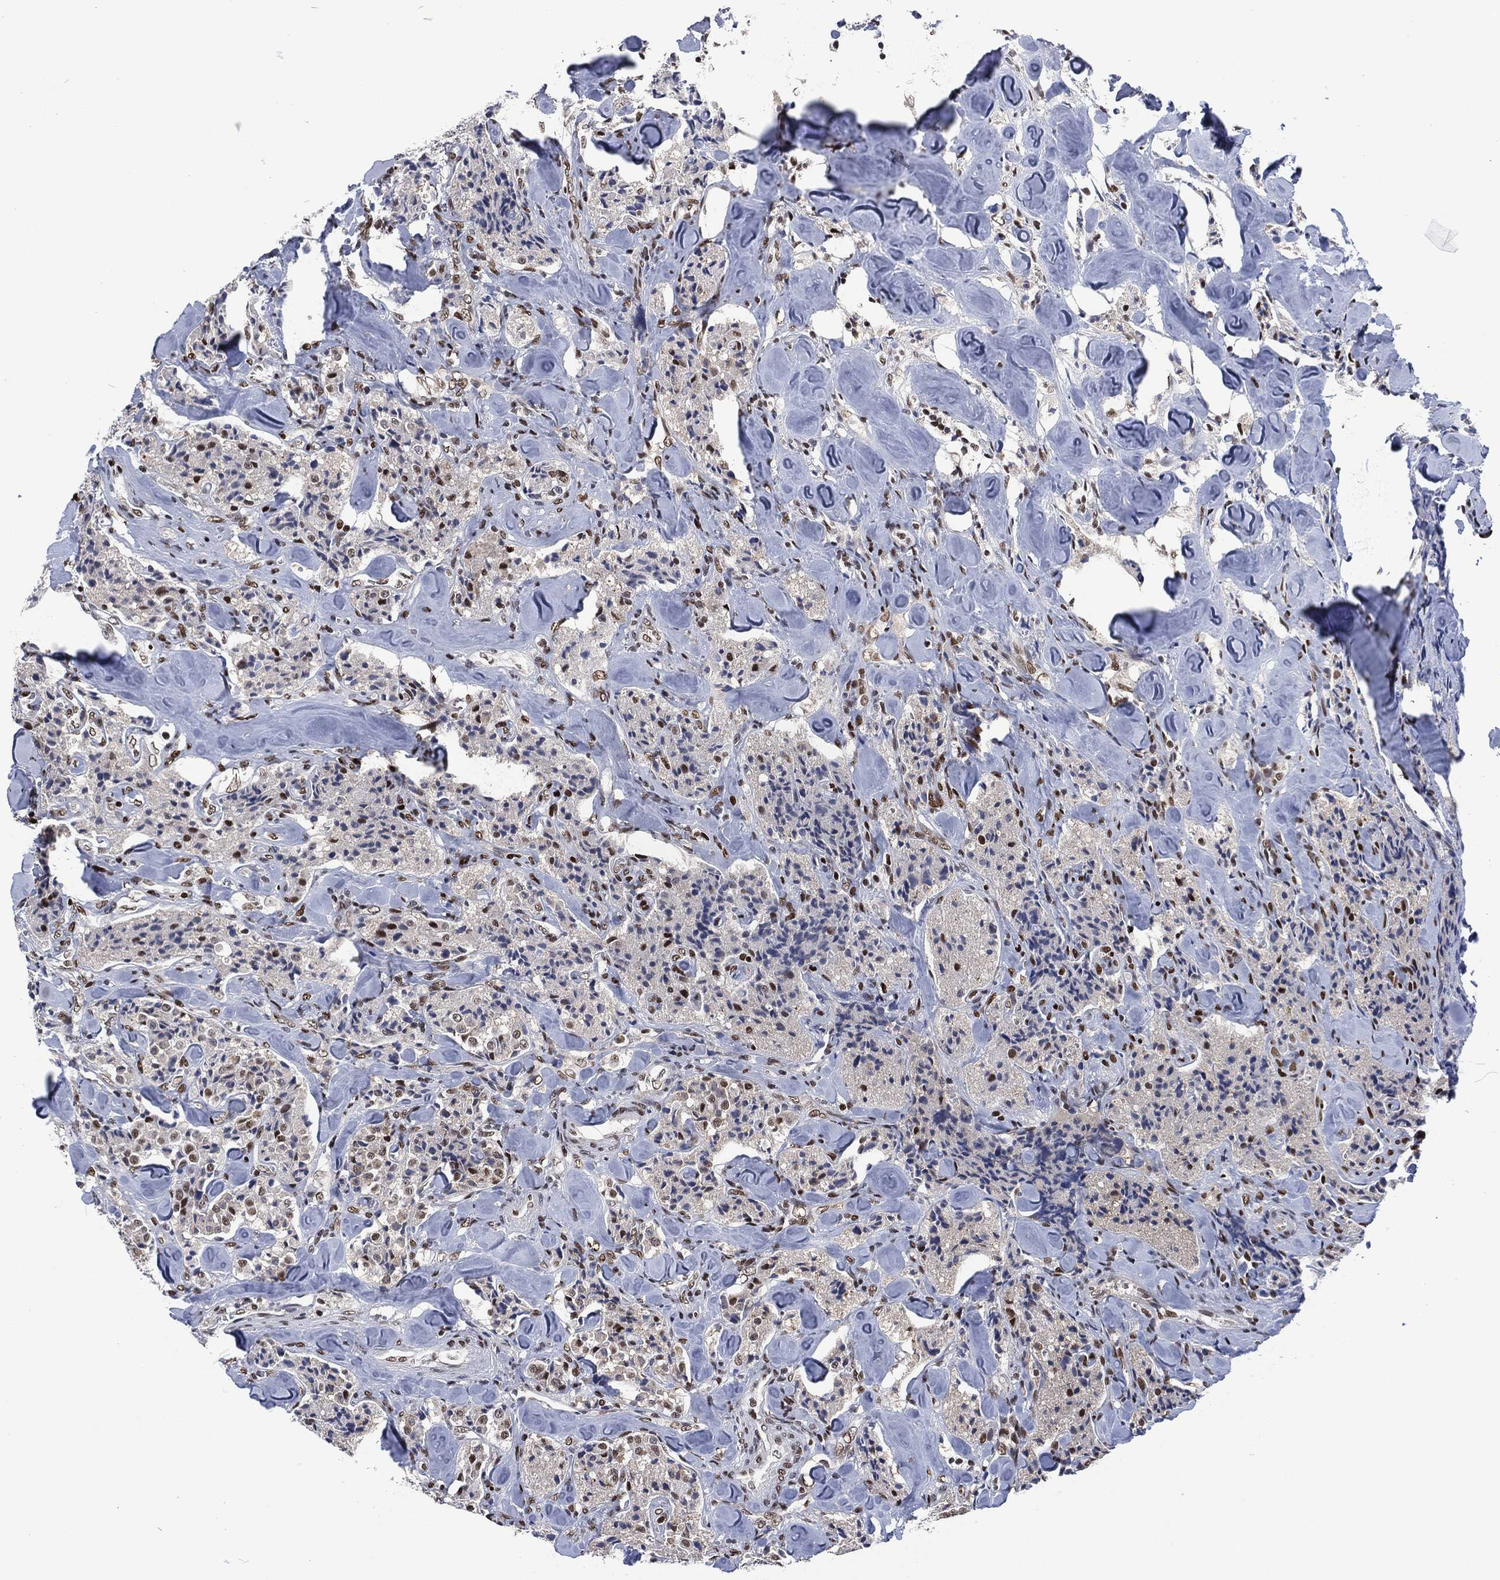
{"staining": {"intensity": "moderate", "quantity": "25%-75%", "location": "nuclear"}, "tissue": "carcinoid", "cell_type": "Tumor cells", "image_type": "cancer", "snomed": [{"axis": "morphology", "description": "Carcinoid, malignant, NOS"}, {"axis": "topography", "description": "Pancreas"}], "caption": "Human carcinoid stained with a protein marker shows moderate staining in tumor cells.", "gene": "DCPS", "patient": {"sex": "male", "age": 41}}